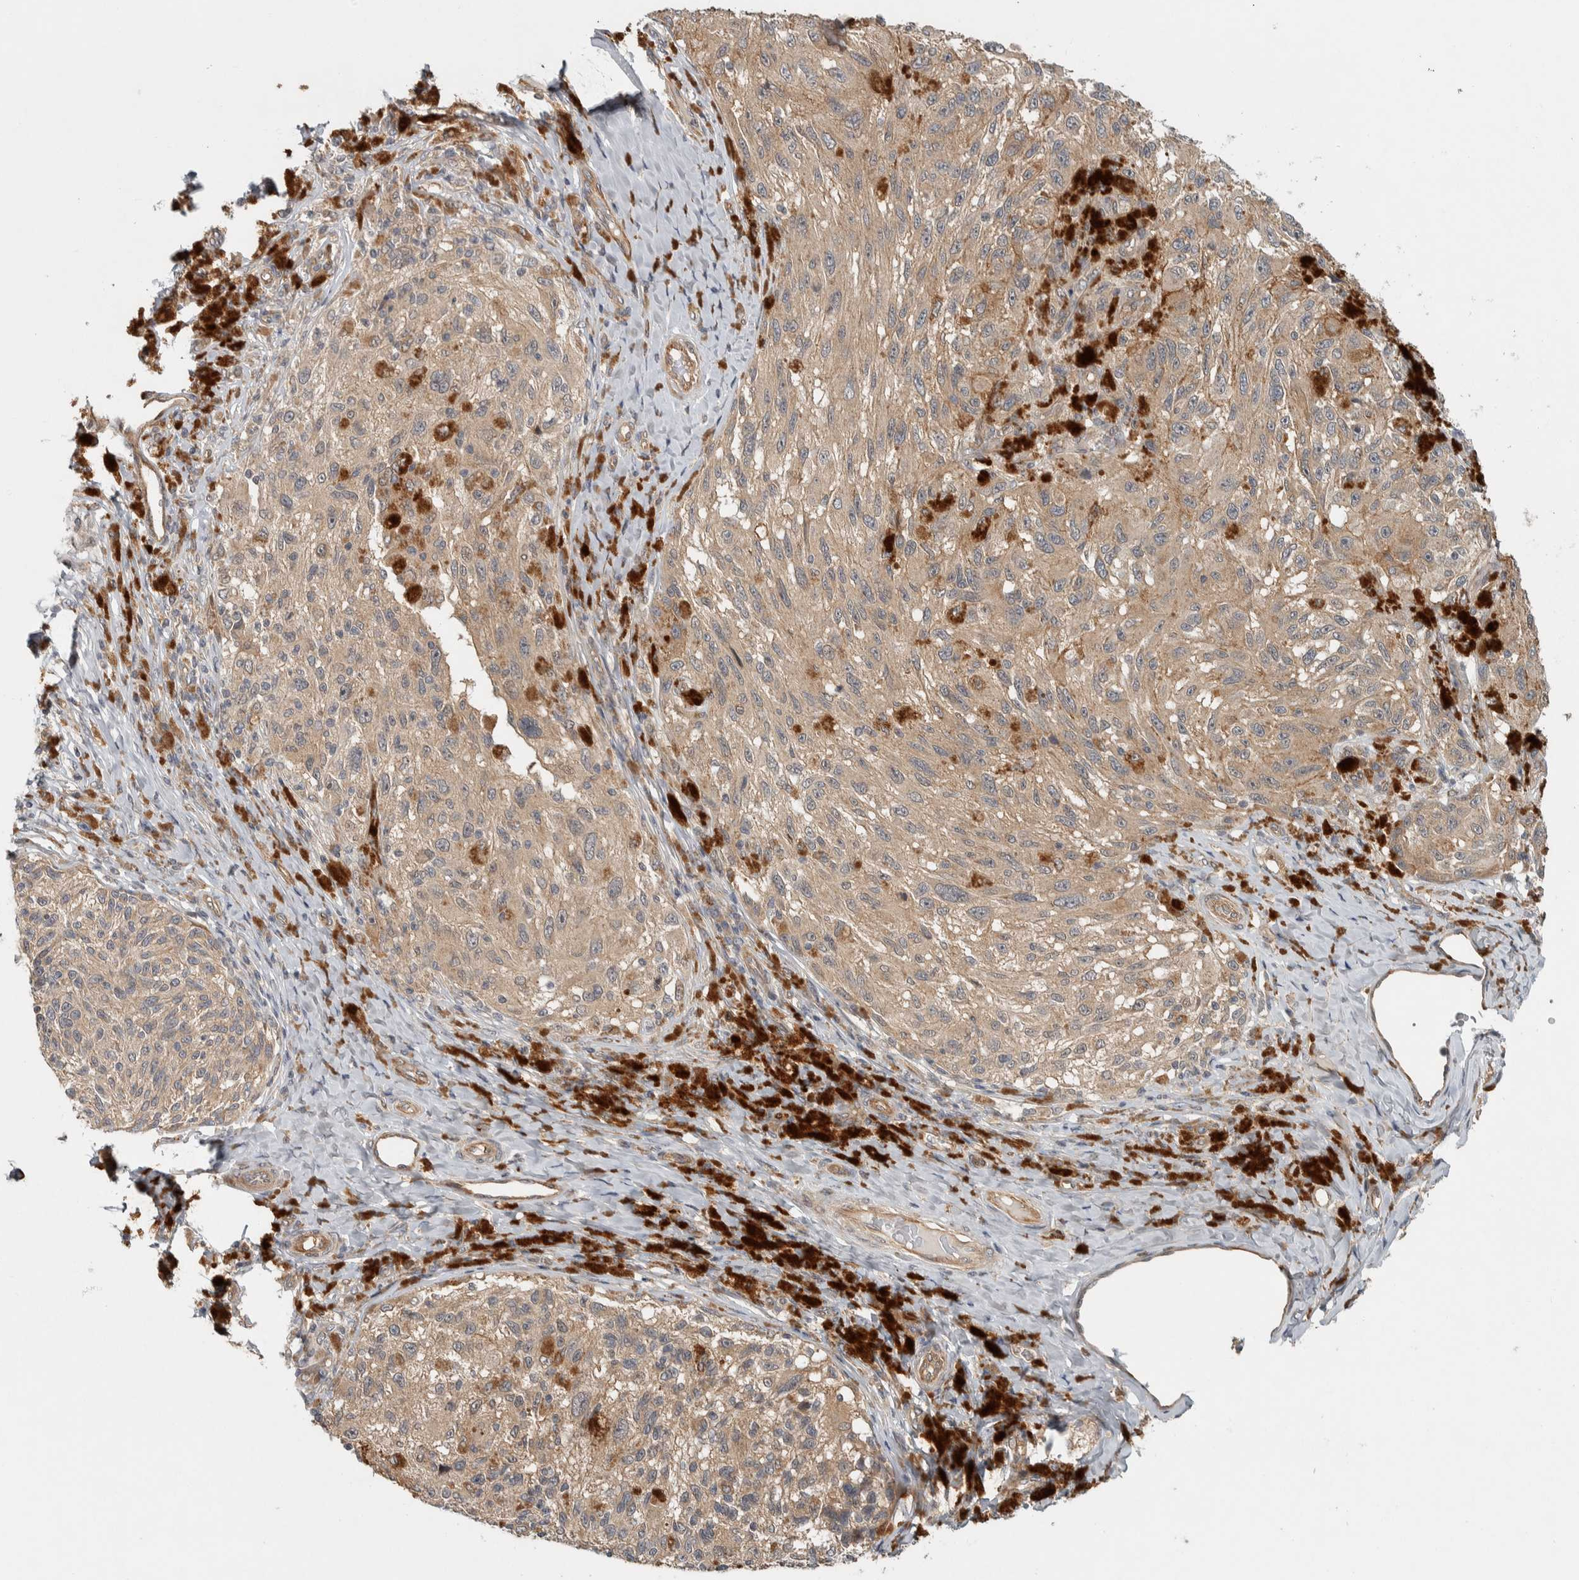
{"staining": {"intensity": "weak", "quantity": ">75%", "location": "cytoplasmic/membranous"}, "tissue": "melanoma", "cell_type": "Tumor cells", "image_type": "cancer", "snomed": [{"axis": "morphology", "description": "Malignant melanoma, NOS"}, {"axis": "topography", "description": "Skin"}], "caption": "An image showing weak cytoplasmic/membranous staining in about >75% of tumor cells in melanoma, as visualized by brown immunohistochemical staining.", "gene": "TBC1D31", "patient": {"sex": "female", "age": 73}}